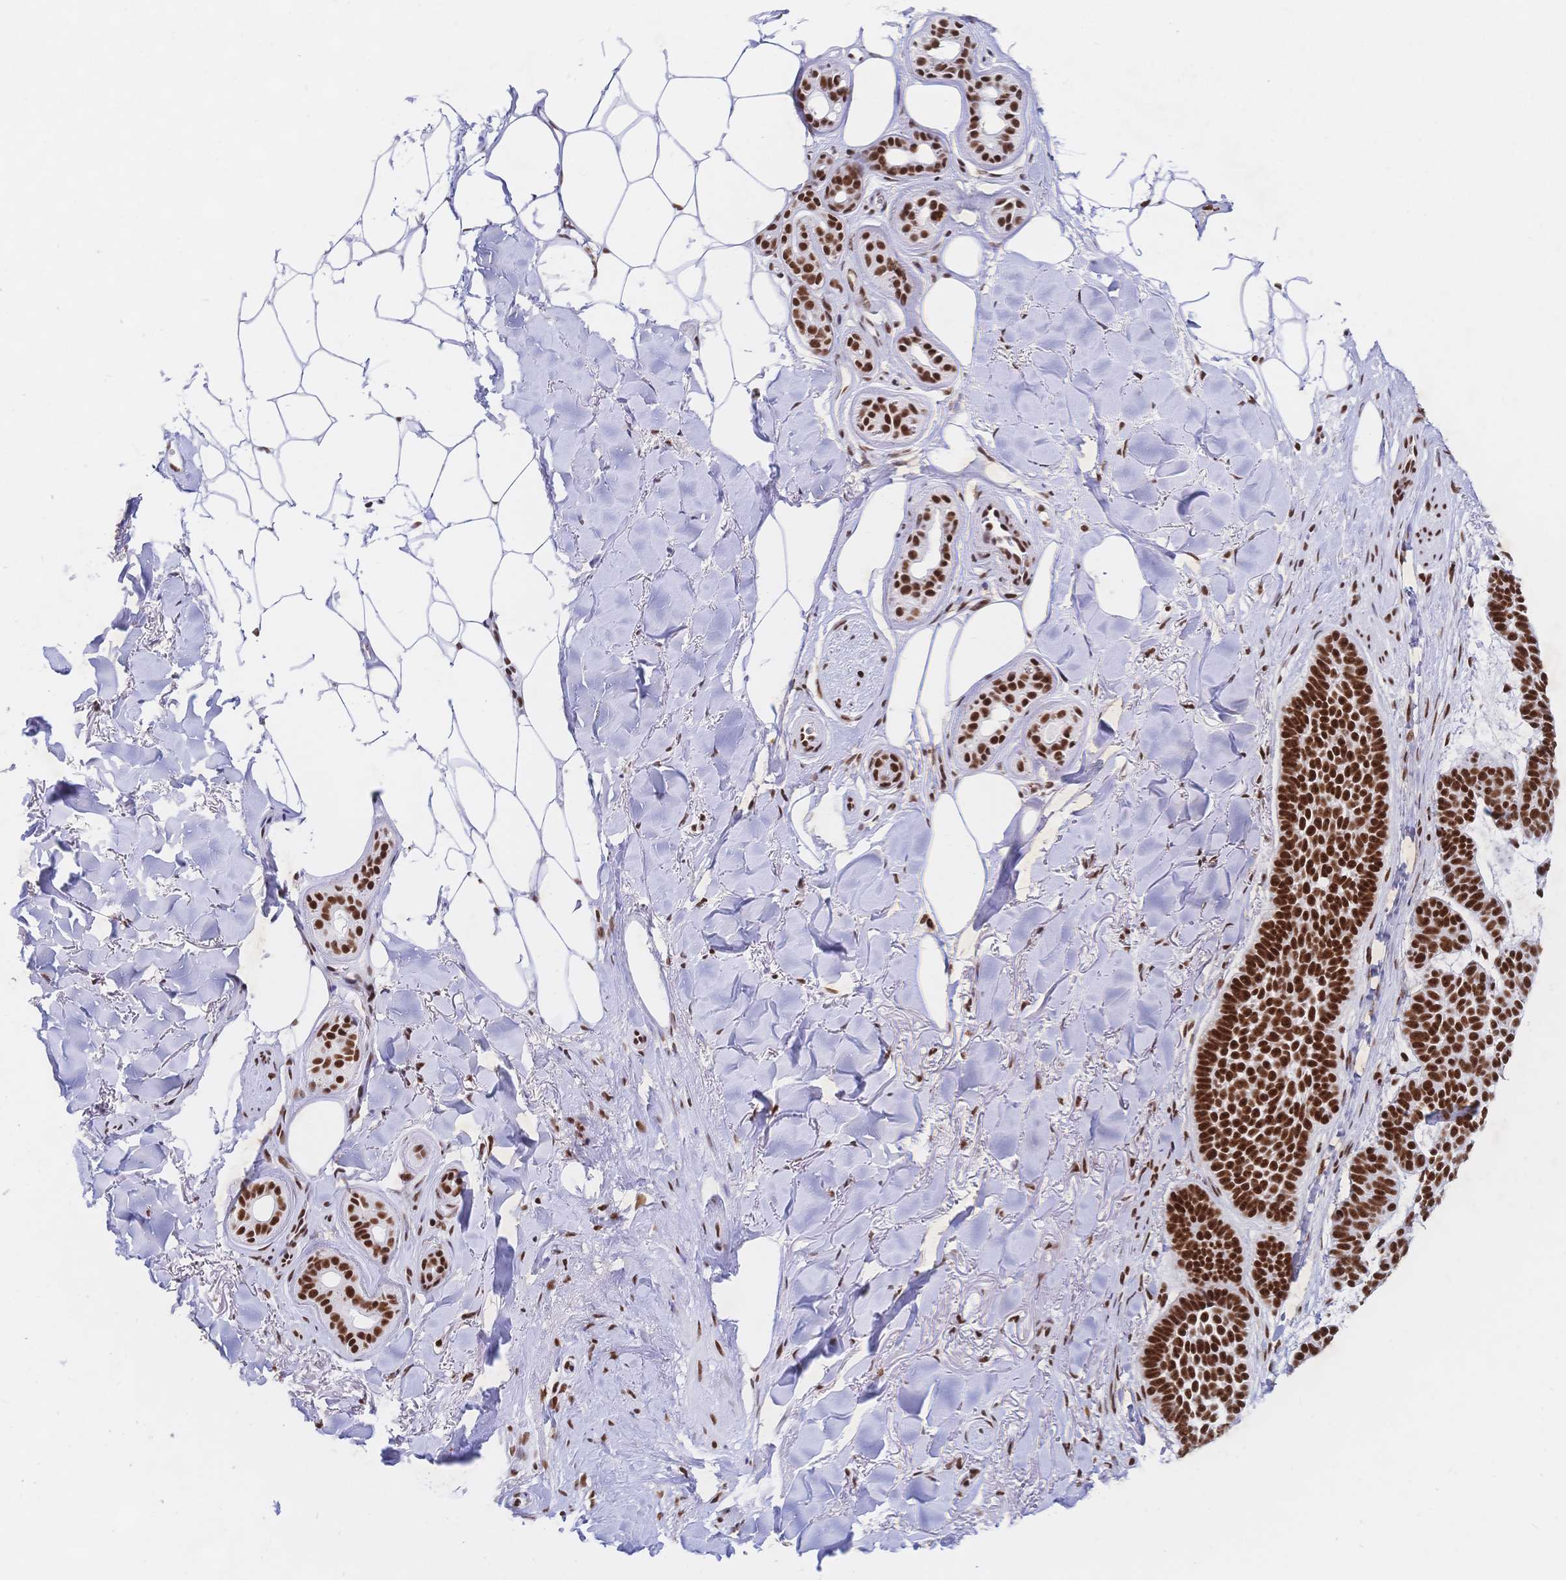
{"staining": {"intensity": "strong", "quantity": ">75%", "location": "nuclear"}, "tissue": "skin cancer", "cell_type": "Tumor cells", "image_type": "cancer", "snomed": [{"axis": "morphology", "description": "Basal cell carcinoma"}, {"axis": "topography", "description": "Skin"}], "caption": "A high-resolution photomicrograph shows immunohistochemistry staining of skin basal cell carcinoma, which shows strong nuclear expression in approximately >75% of tumor cells. (brown staining indicates protein expression, while blue staining denotes nuclei).", "gene": "SRSF1", "patient": {"sex": "female", "age": 82}}